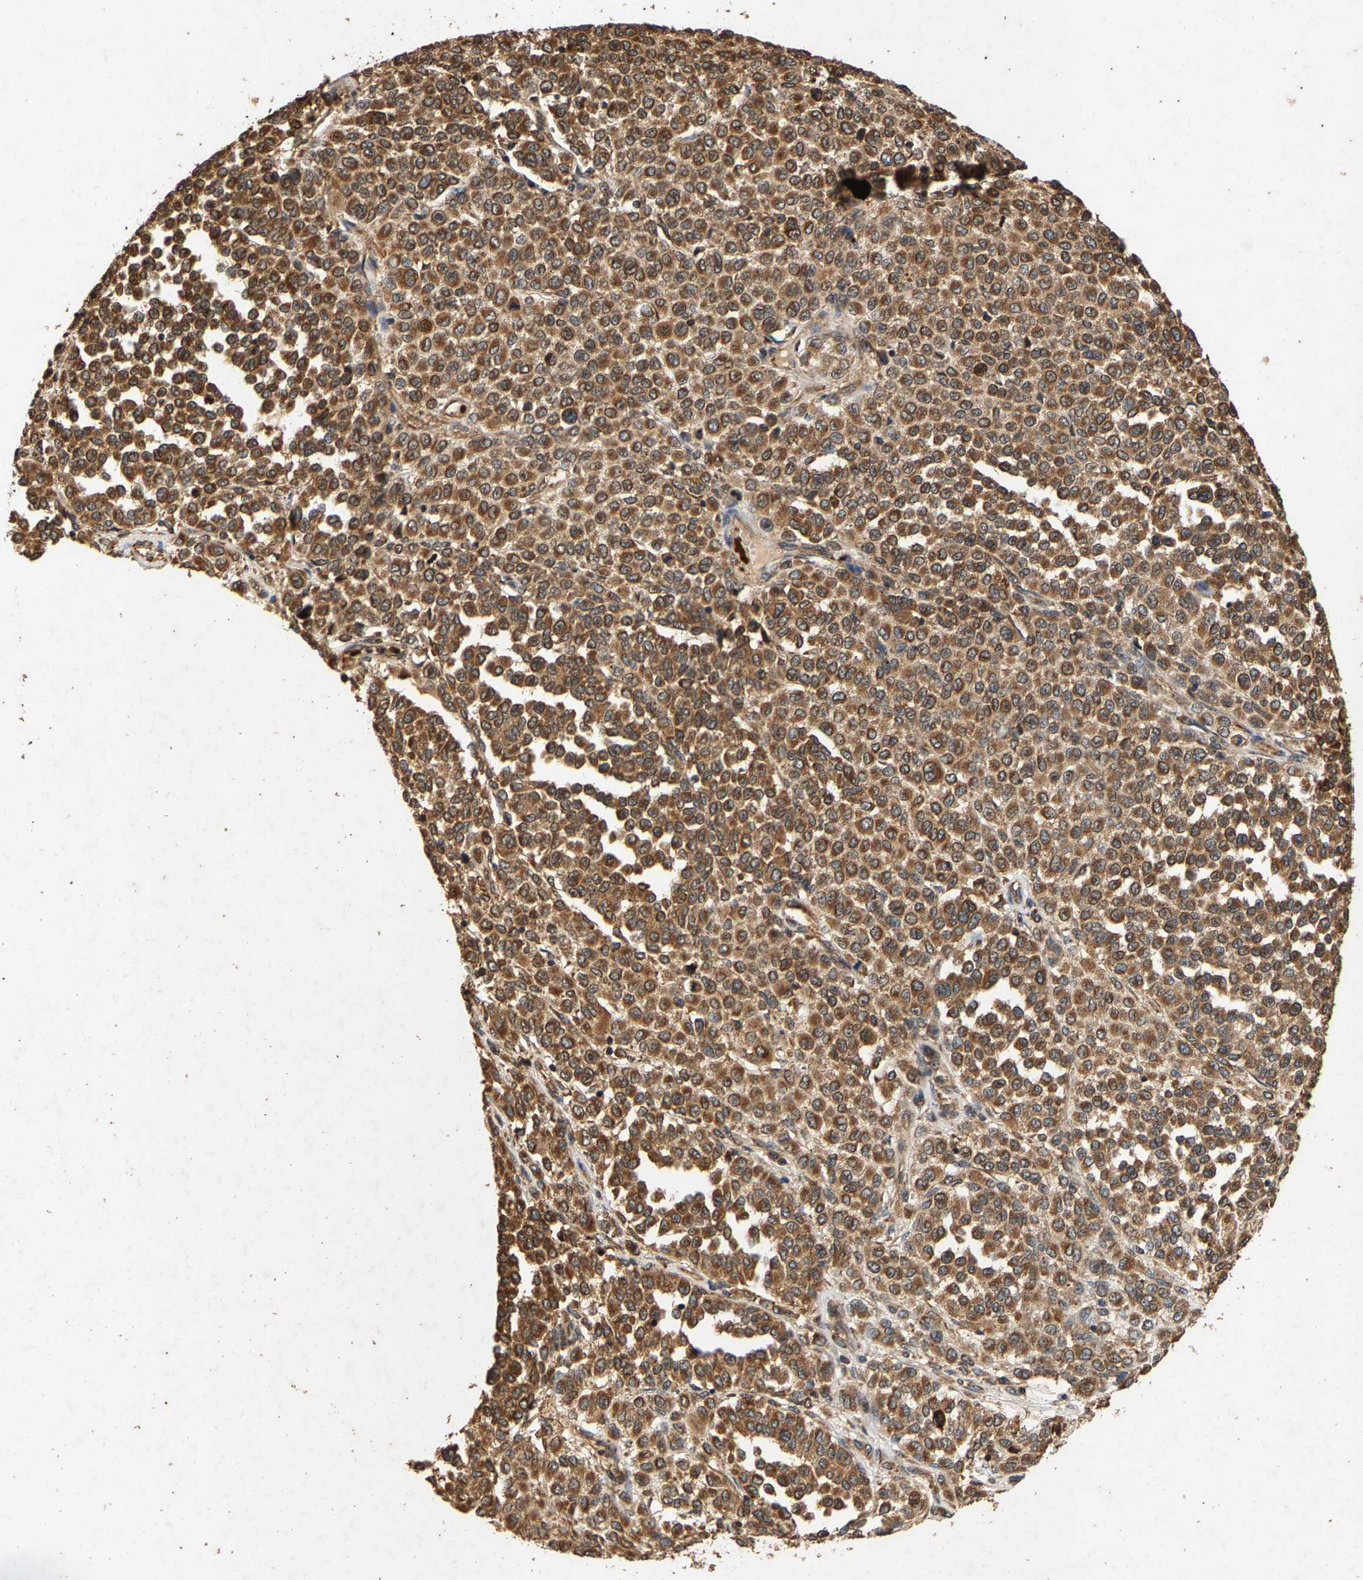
{"staining": {"intensity": "moderate", "quantity": ">75%", "location": "cytoplasmic/membranous"}, "tissue": "melanoma", "cell_type": "Tumor cells", "image_type": "cancer", "snomed": [{"axis": "morphology", "description": "Malignant melanoma, Metastatic site"}, {"axis": "topography", "description": "Pancreas"}], "caption": "The image shows staining of melanoma, revealing moderate cytoplasmic/membranous protein expression (brown color) within tumor cells. (brown staining indicates protein expression, while blue staining denotes nuclei).", "gene": "CIDEC", "patient": {"sex": "female", "age": 30}}